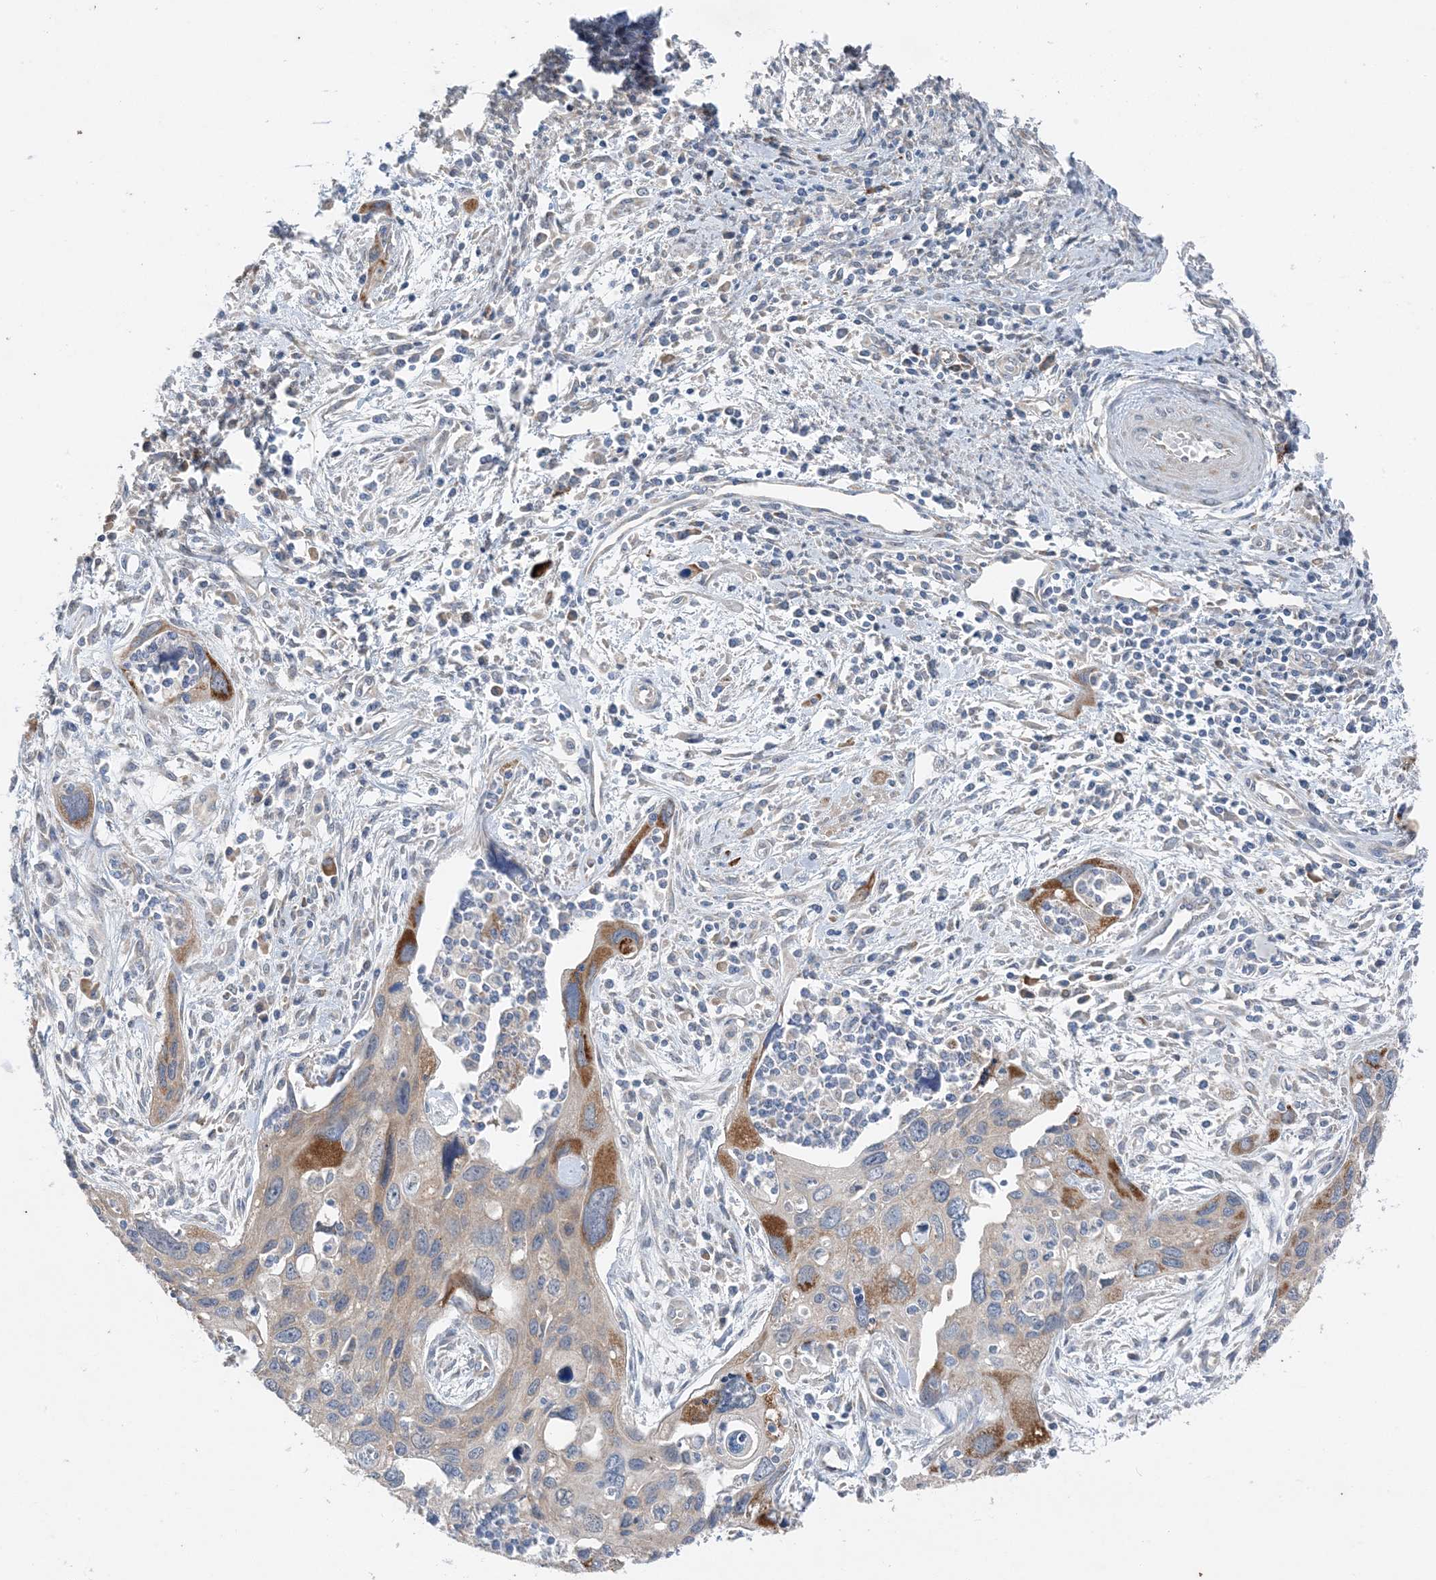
{"staining": {"intensity": "moderate", "quantity": "<25%", "location": "cytoplasmic/membranous"}, "tissue": "cervical cancer", "cell_type": "Tumor cells", "image_type": "cancer", "snomed": [{"axis": "morphology", "description": "Squamous cell carcinoma, NOS"}, {"axis": "topography", "description": "Cervix"}], "caption": "There is low levels of moderate cytoplasmic/membranous positivity in tumor cells of squamous cell carcinoma (cervical), as demonstrated by immunohistochemical staining (brown color).", "gene": "DHX30", "patient": {"sex": "female", "age": 55}}